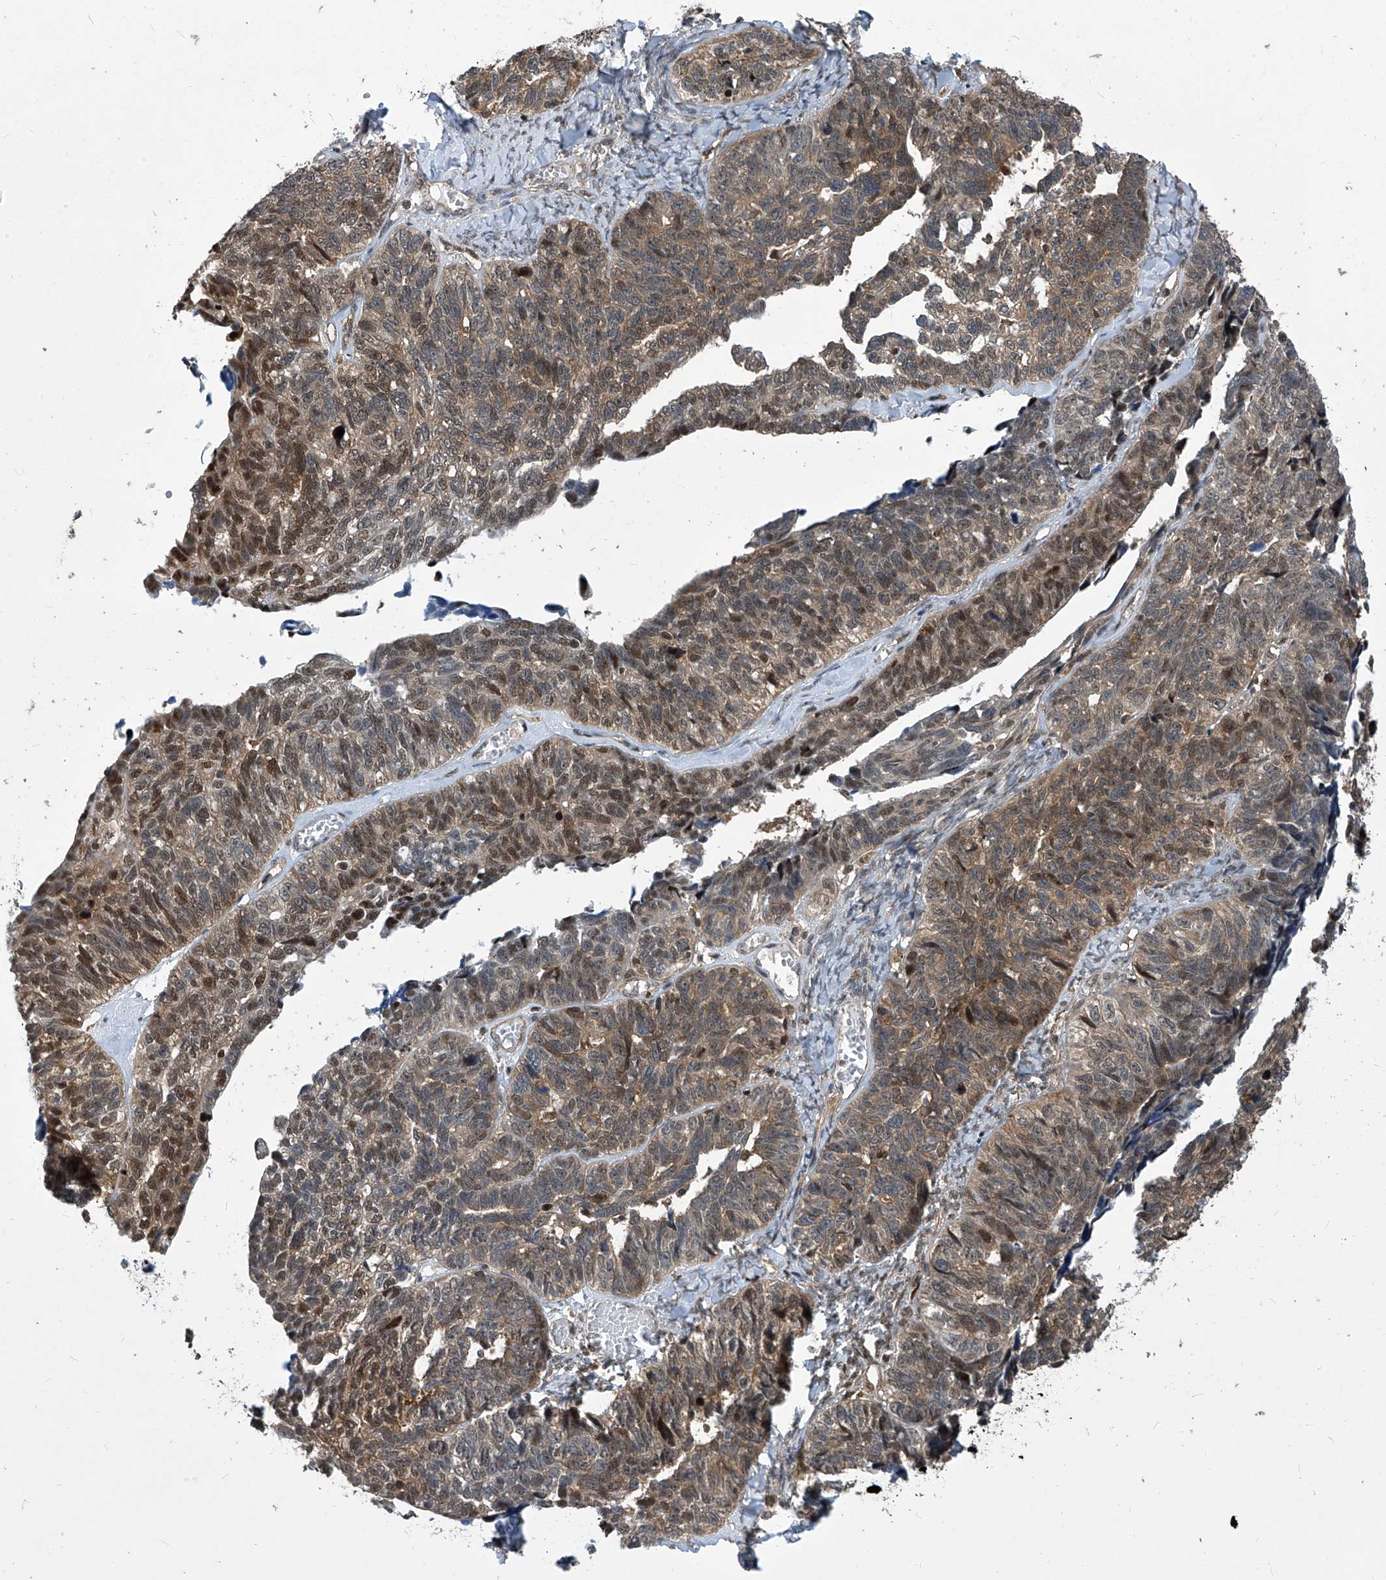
{"staining": {"intensity": "moderate", "quantity": ">75%", "location": "cytoplasmic/membranous,nuclear"}, "tissue": "ovarian cancer", "cell_type": "Tumor cells", "image_type": "cancer", "snomed": [{"axis": "morphology", "description": "Cystadenocarcinoma, serous, NOS"}, {"axis": "topography", "description": "Ovary"}], "caption": "Approximately >75% of tumor cells in ovarian cancer (serous cystadenocarcinoma) demonstrate moderate cytoplasmic/membranous and nuclear protein expression as visualized by brown immunohistochemical staining.", "gene": "PSMB1", "patient": {"sex": "female", "age": 79}}